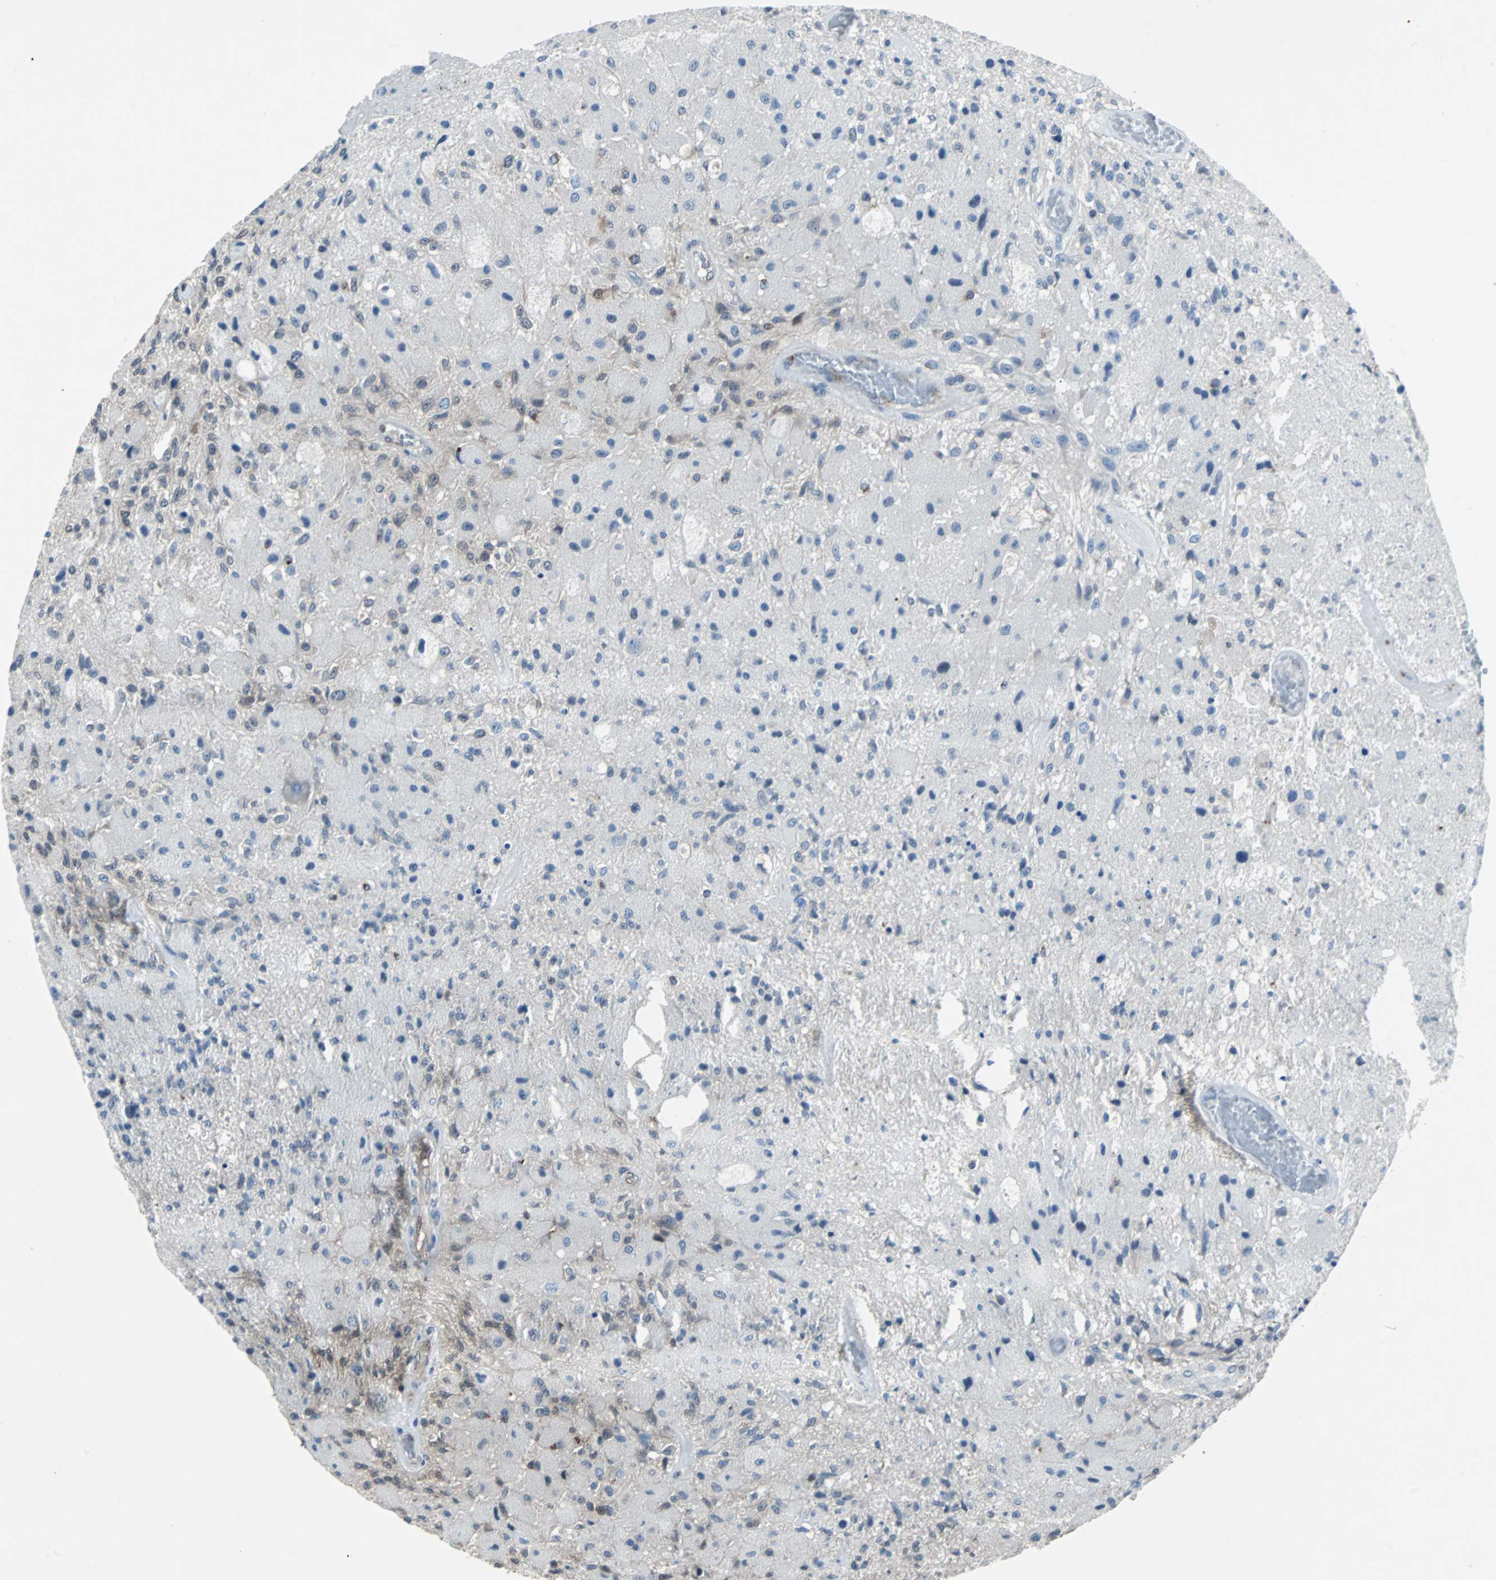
{"staining": {"intensity": "negative", "quantity": "none", "location": "none"}, "tissue": "glioma", "cell_type": "Tumor cells", "image_type": "cancer", "snomed": [{"axis": "morphology", "description": "Normal tissue, NOS"}, {"axis": "morphology", "description": "Glioma, malignant, High grade"}, {"axis": "topography", "description": "Cerebral cortex"}], "caption": "The IHC histopathology image has no significant expression in tumor cells of high-grade glioma (malignant) tissue.", "gene": "MAP2K6", "patient": {"sex": "male", "age": 77}}